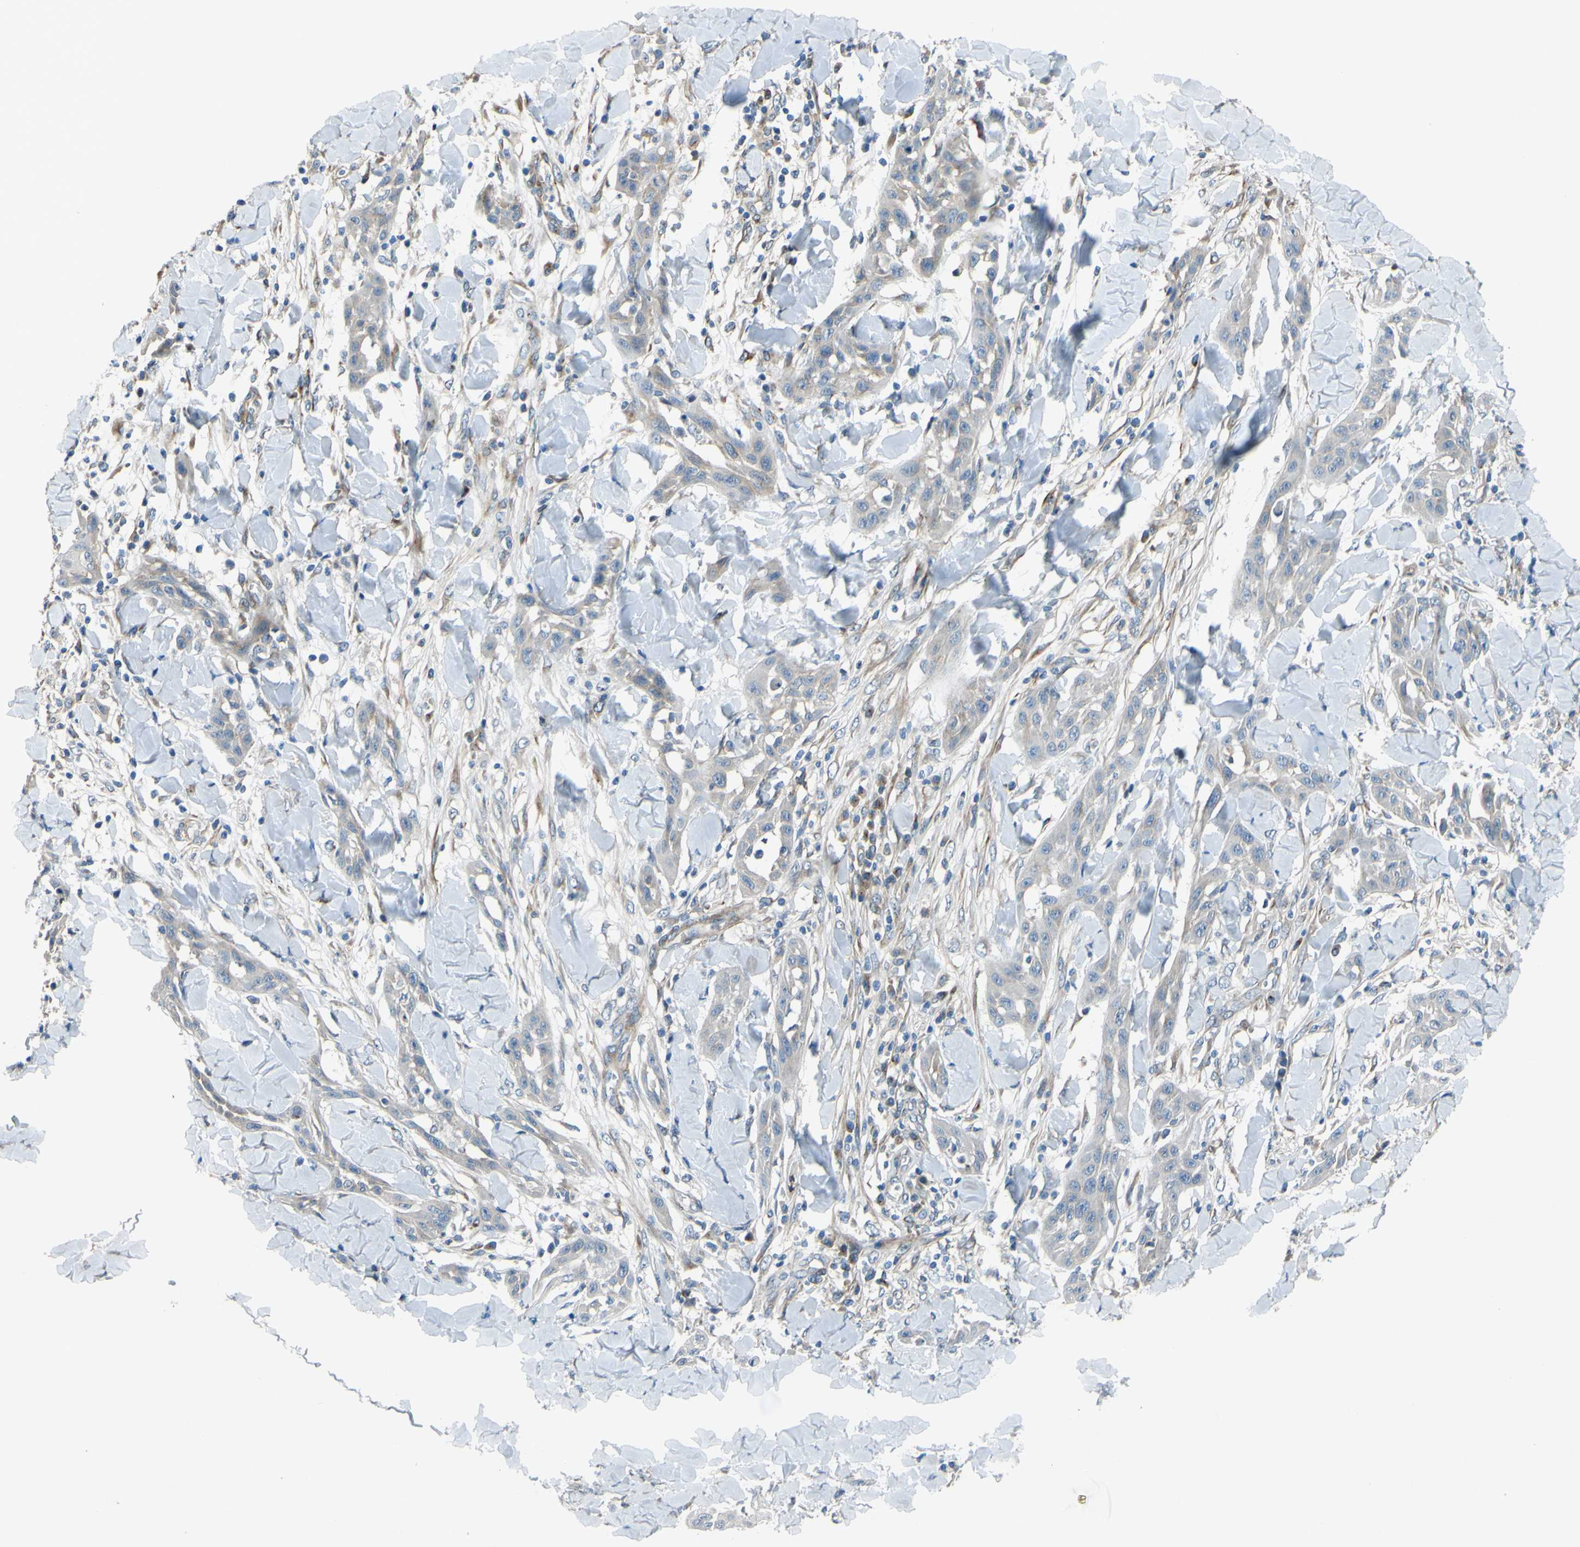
{"staining": {"intensity": "negative", "quantity": "none", "location": "none"}, "tissue": "skin cancer", "cell_type": "Tumor cells", "image_type": "cancer", "snomed": [{"axis": "morphology", "description": "Squamous cell carcinoma, NOS"}, {"axis": "topography", "description": "Skin"}], "caption": "Immunohistochemical staining of human skin cancer demonstrates no significant staining in tumor cells. Brightfield microscopy of immunohistochemistry (IHC) stained with DAB (3,3'-diaminobenzidine) (brown) and hematoxylin (blue), captured at high magnification.", "gene": "ARHGAP1", "patient": {"sex": "male", "age": 24}}